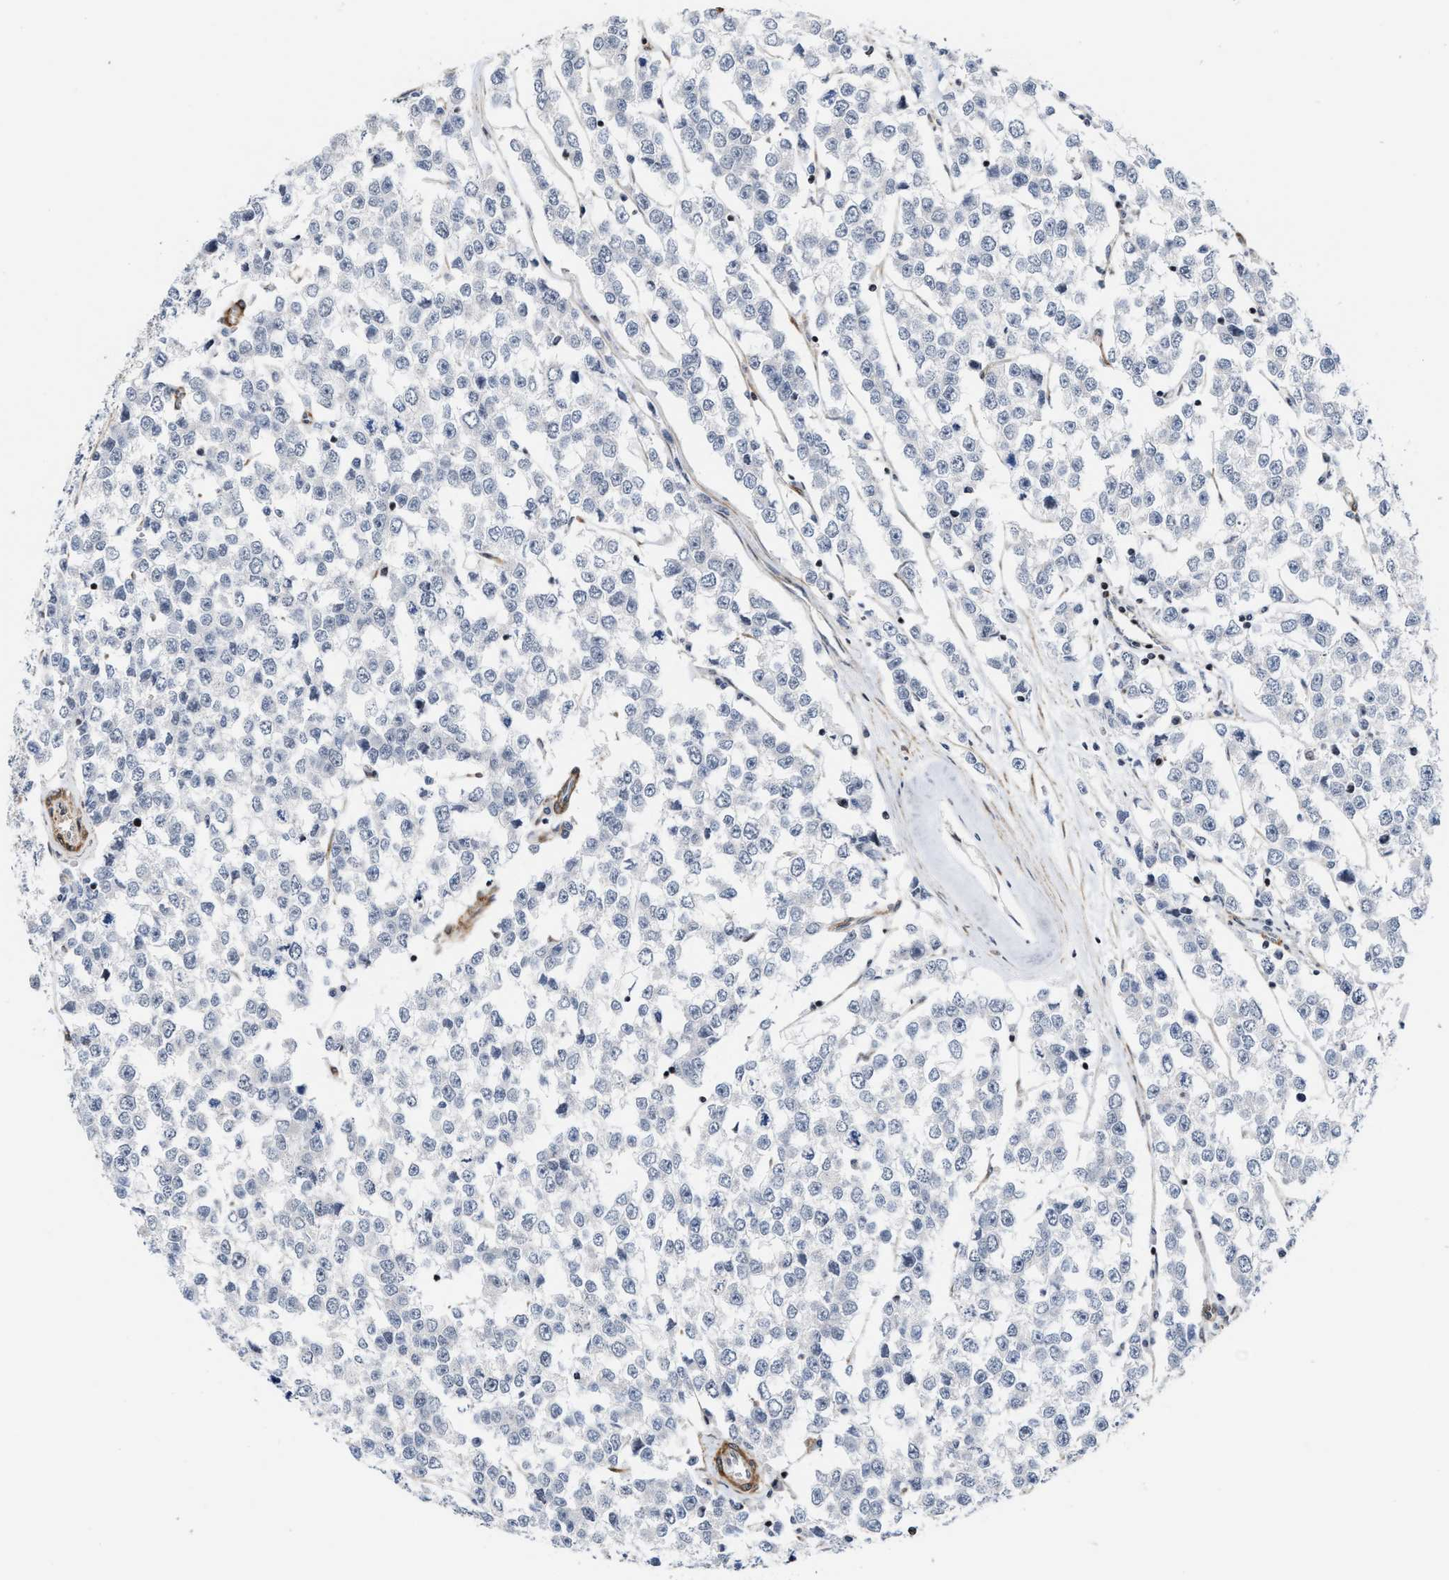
{"staining": {"intensity": "negative", "quantity": "none", "location": "none"}, "tissue": "testis cancer", "cell_type": "Tumor cells", "image_type": "cancer", "snomed": [{"axis": "morphology", "description": "Seminoma, NOS"}, {"axis": "morphology", "description": "Carcinoma, Embryonal, NOS"}, {"axis": "topography", "description": "Testis"}], "caption": "The image demonstrates no significant expression in tumor cells of testis seminoma.", "gene": "TGFB1I1", "patient": {"sex": "male", "age": 52}}